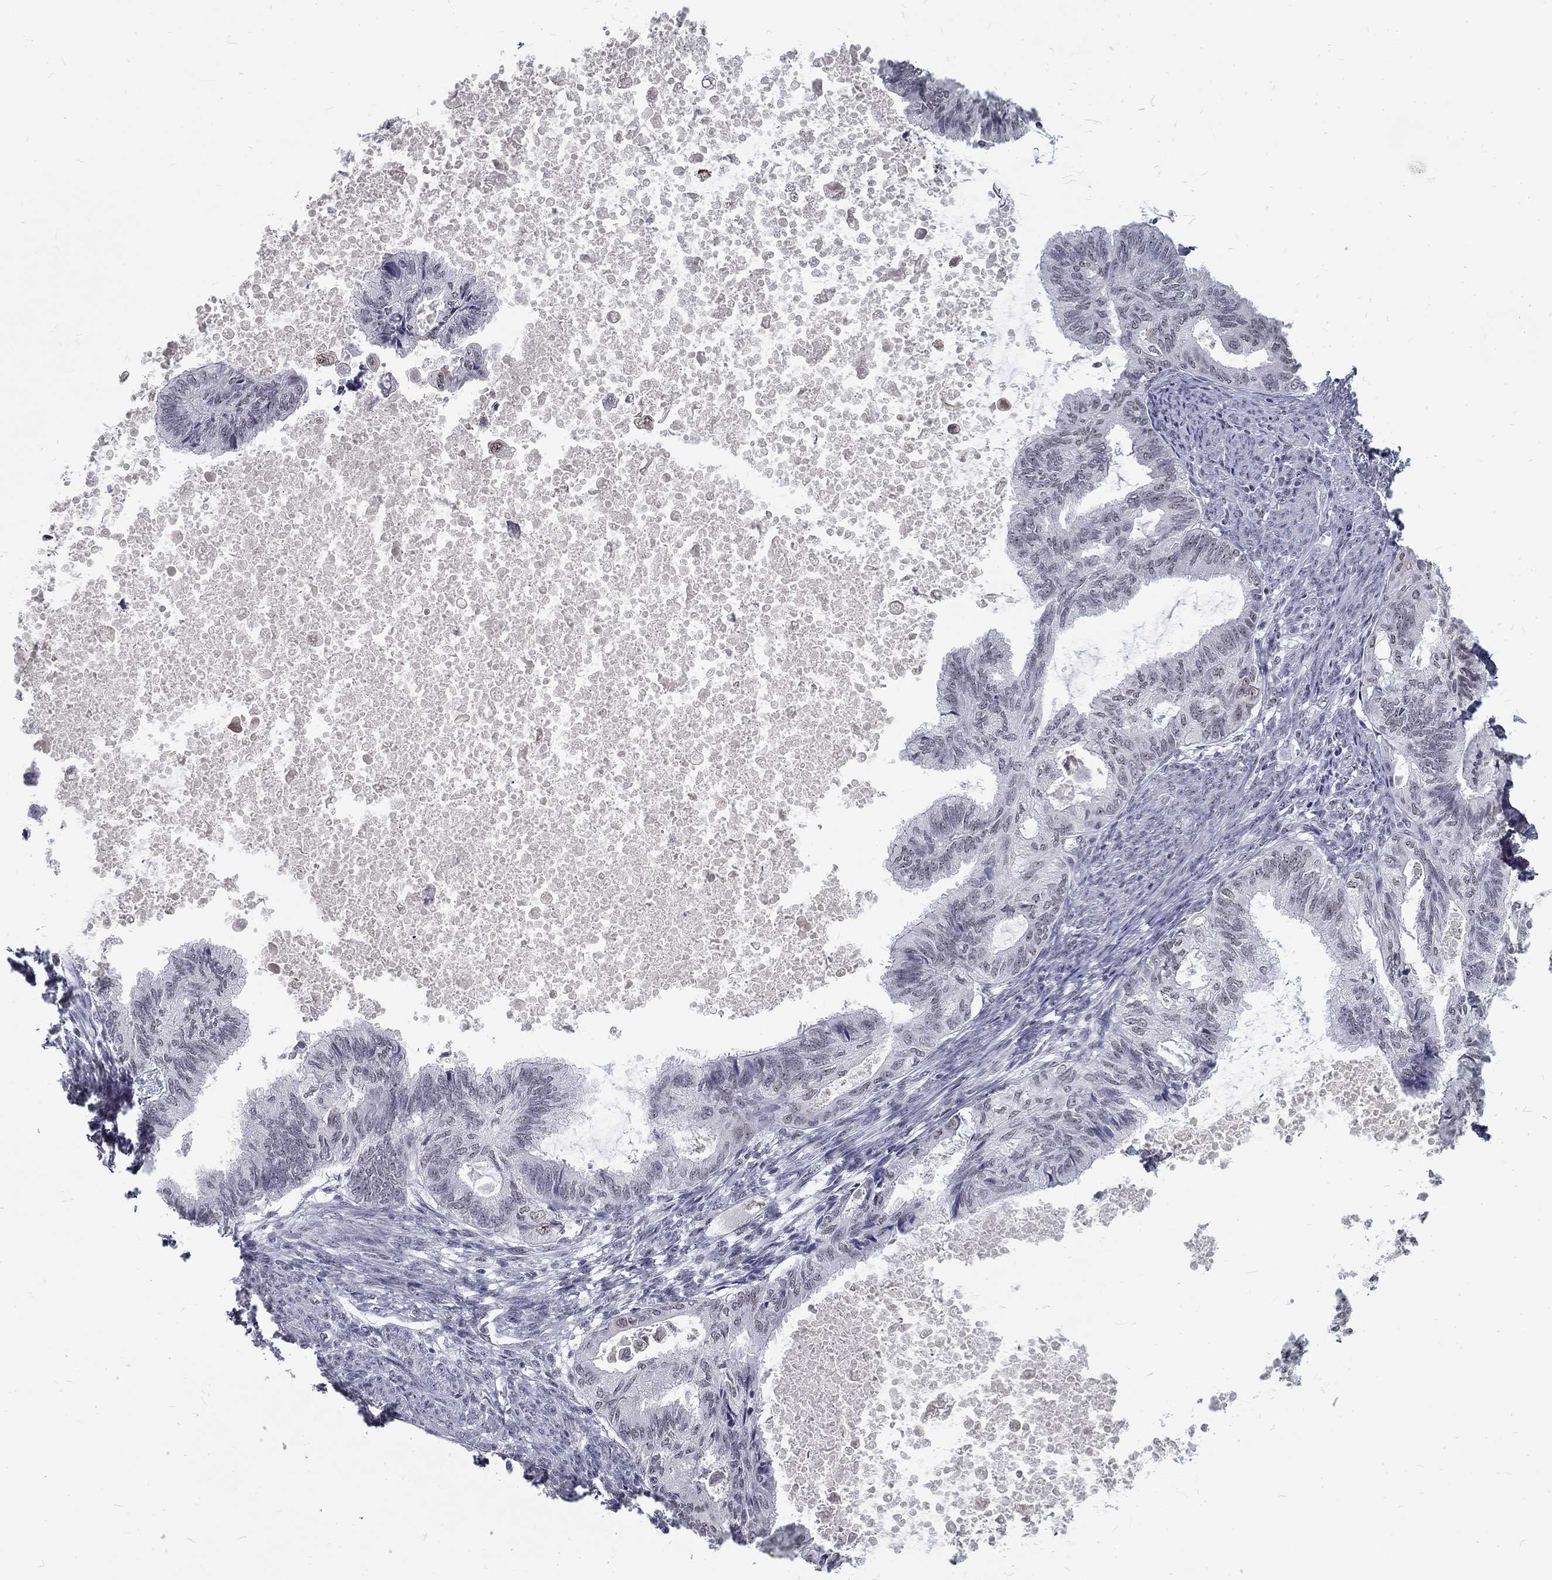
{"staining": {"intensity": "negative", "quantity": "none", "location": "none"}, "tissue": "endometrial cancer", "cell_type": "Tumor cells", "image_type": "cancer", "snomed": [{"axis": "morphology", "description": "Adenocarcinoma, NOS"}, {"axis": "topography", "description": "Endometrium"}], "caption": "DAB (3,3'-diaminobenzidine) immunohistochemical staining of human endometrial adenocarcinoma displays no significant expression in tumor cells.", "gene": "SNORC", "patient": {"sex": "female", "age": 86}}